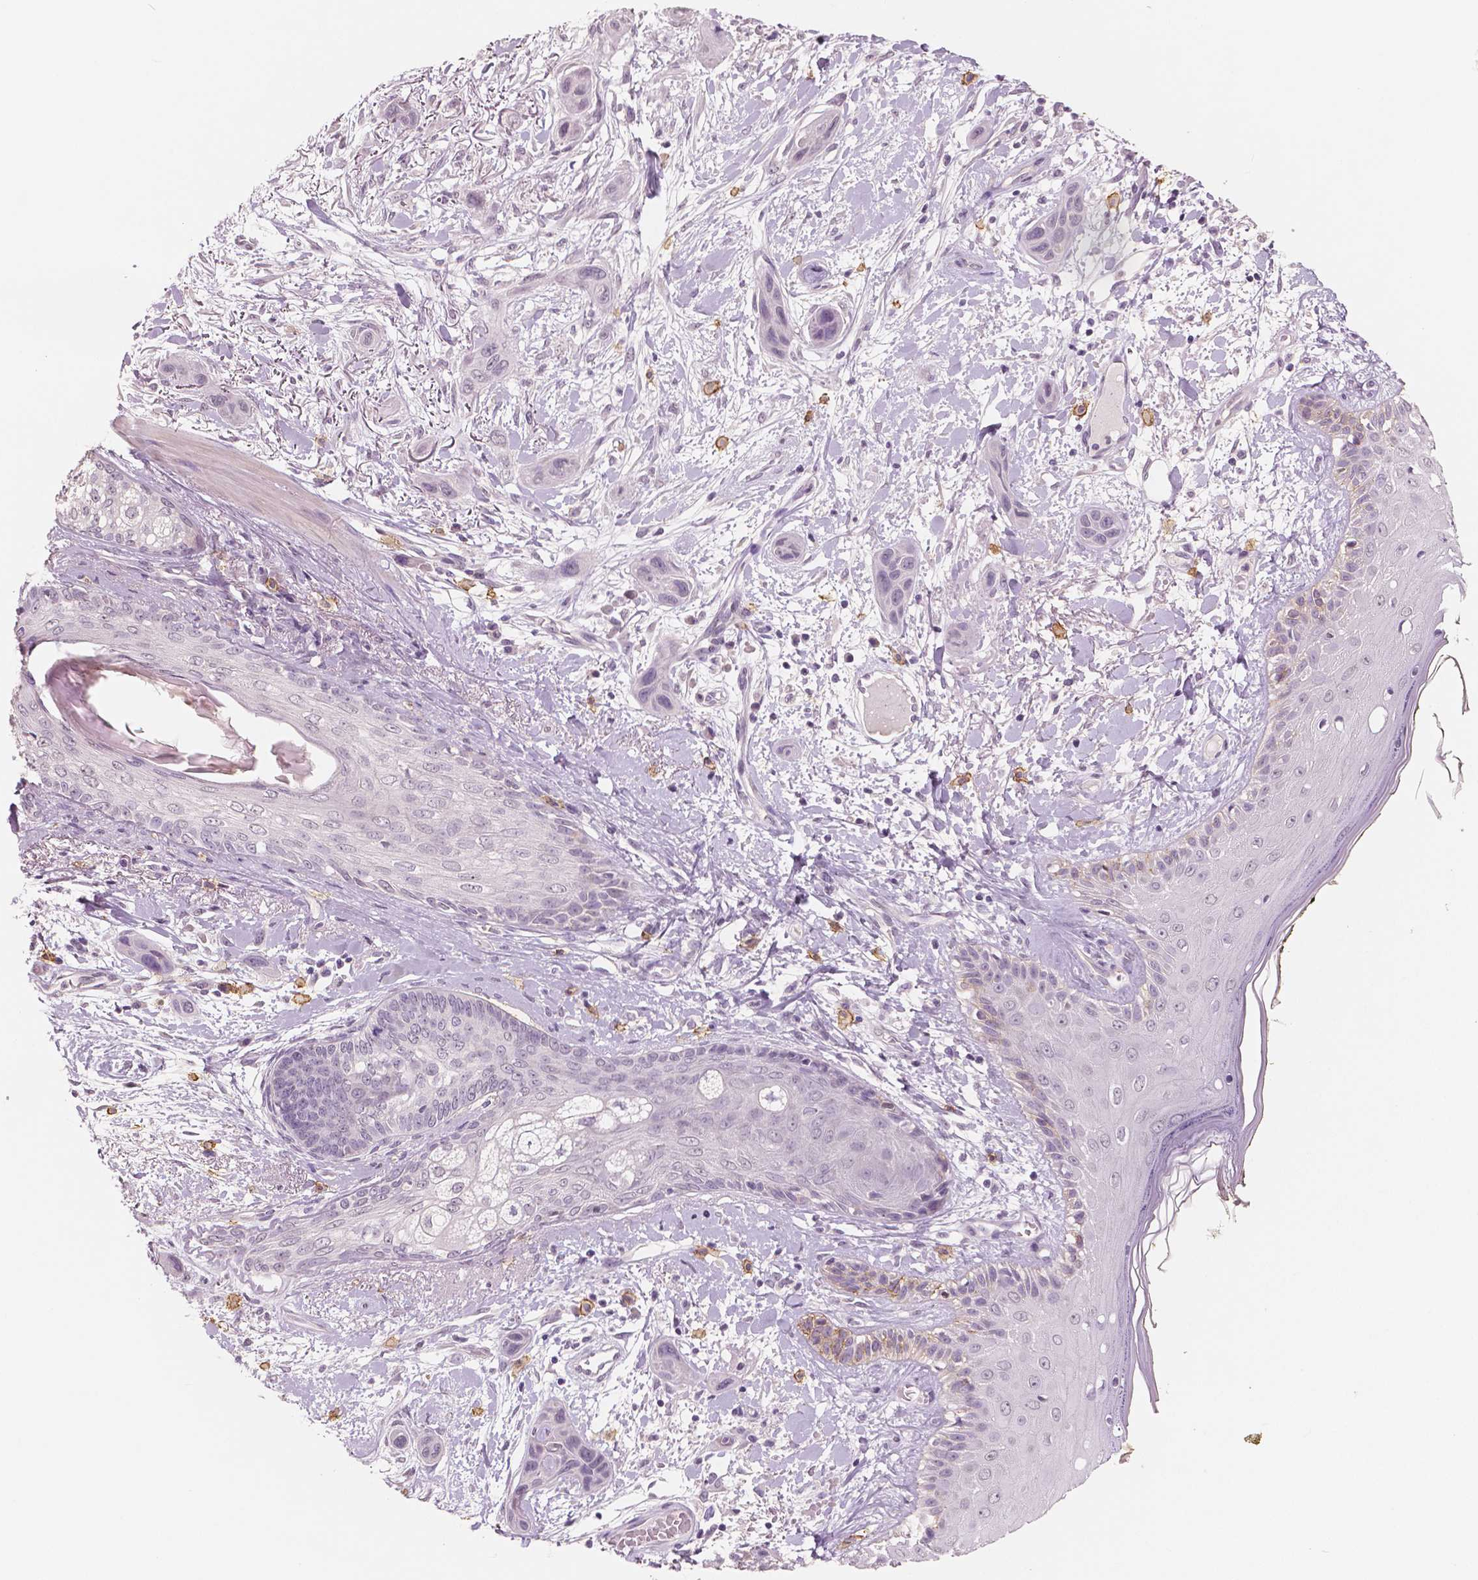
{"staining": {"intensity": "negative", "quantity": "none", "location": "none"}, "tissue": "skin cancer", "cell_type": "Tumor cells", "image_type": "cancer", "snomed": [{"axis": "morphology", "description": "Squamous cell carcinoma, NOS"}, {"axis": "topography", "description": "Skin"}], "caption": "DAB (3,3'-diaminobenzidine) immunohistochemical staining of skin squamous cell carcinoma reveals no significant expression in tumor cells.", "gene": "KIT", "patient": {"sex": "male", "age": 79}}